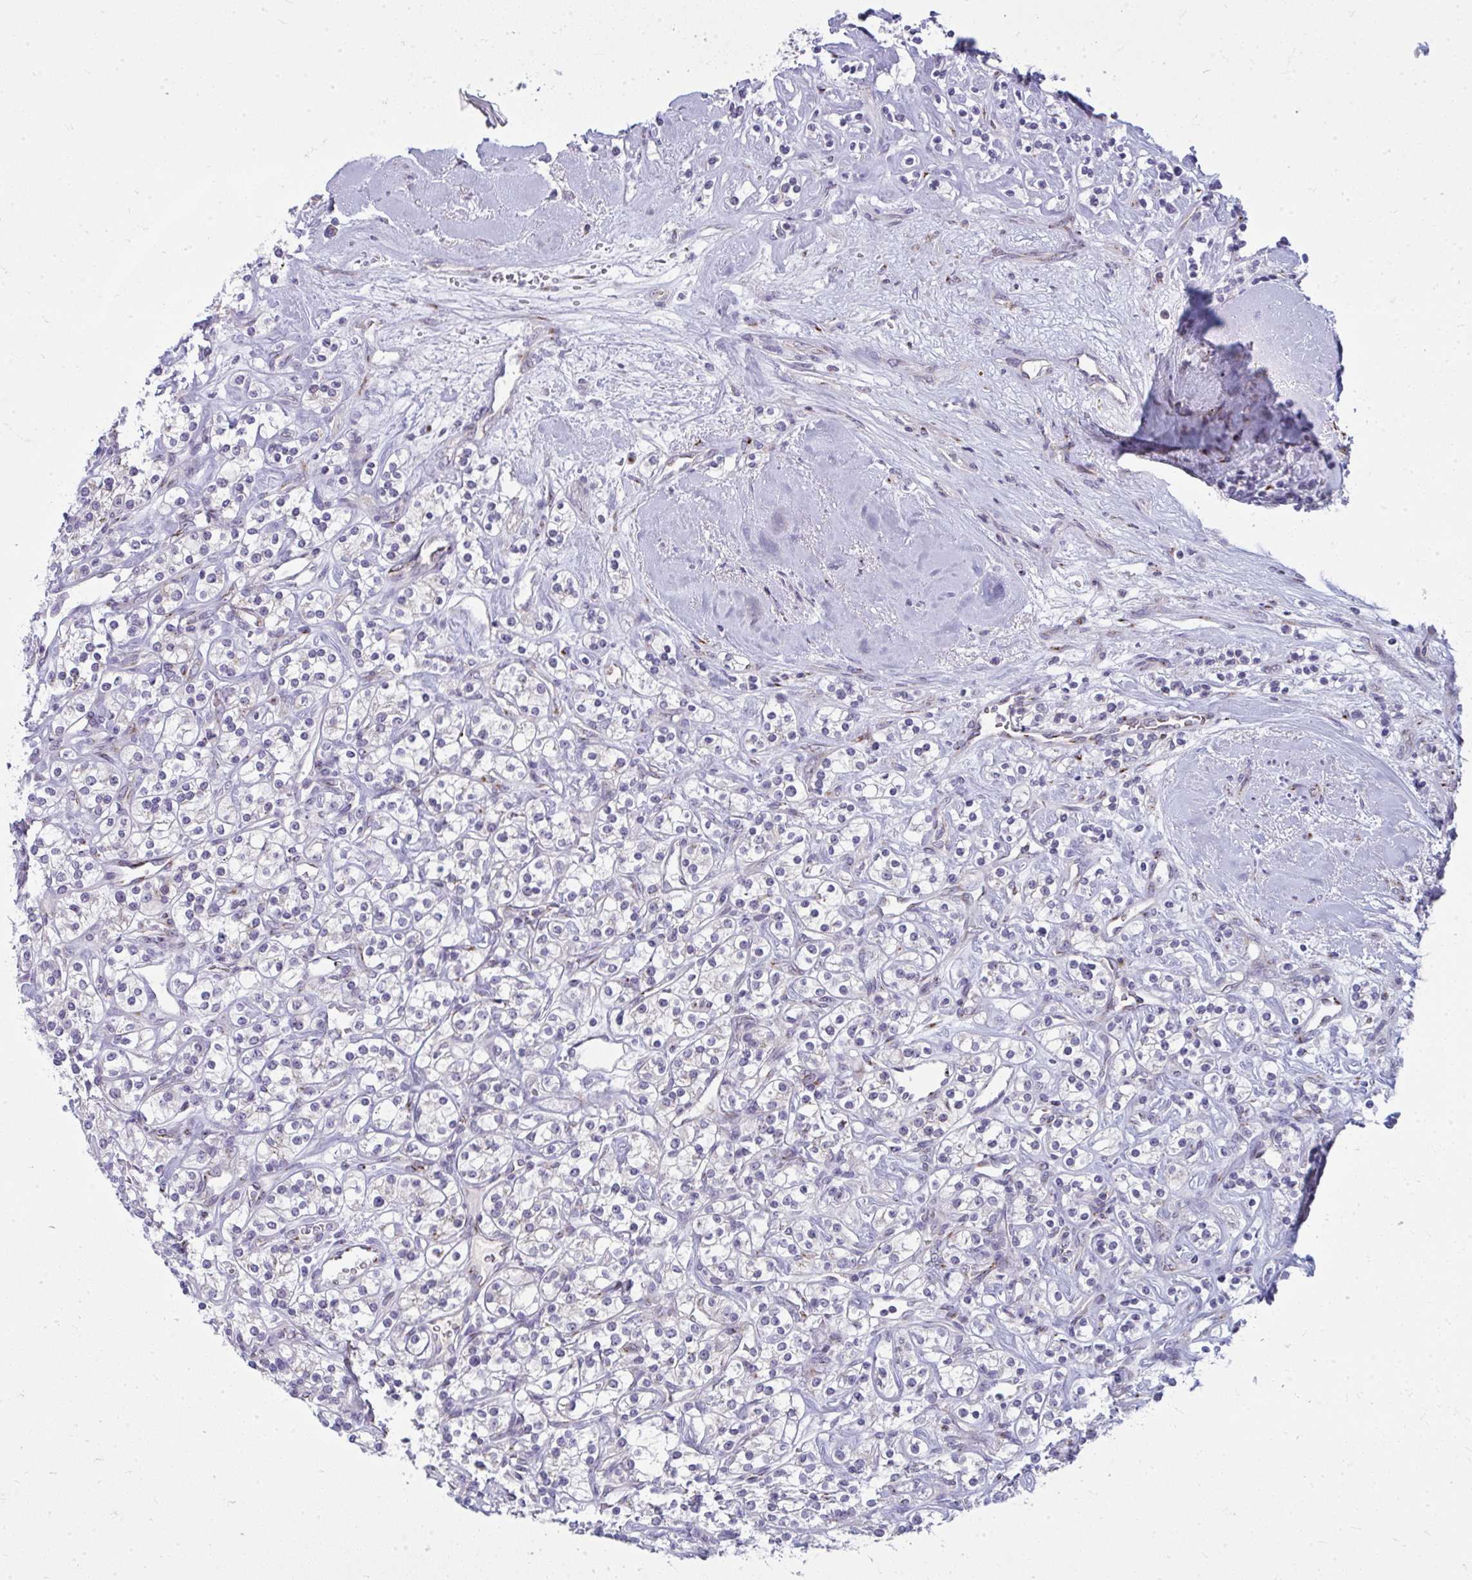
{"staining": {"intensity": "negative", "quantity": "none", "location": "none"}, "tissue": "renal cancer", "cell_type": "Tumor cells", "image_type": "cancer", "snomed": [{"axis": "morphology", "description": "Adenocarcinoma, NOS"}, {"axis": "topography", "description": "Kidney"}], "caption": "There is no significant staining in tumor cells of renal adenocarcinoma.", "gene": "DTX4", "patient": {"sex": "male", "age": 77}}